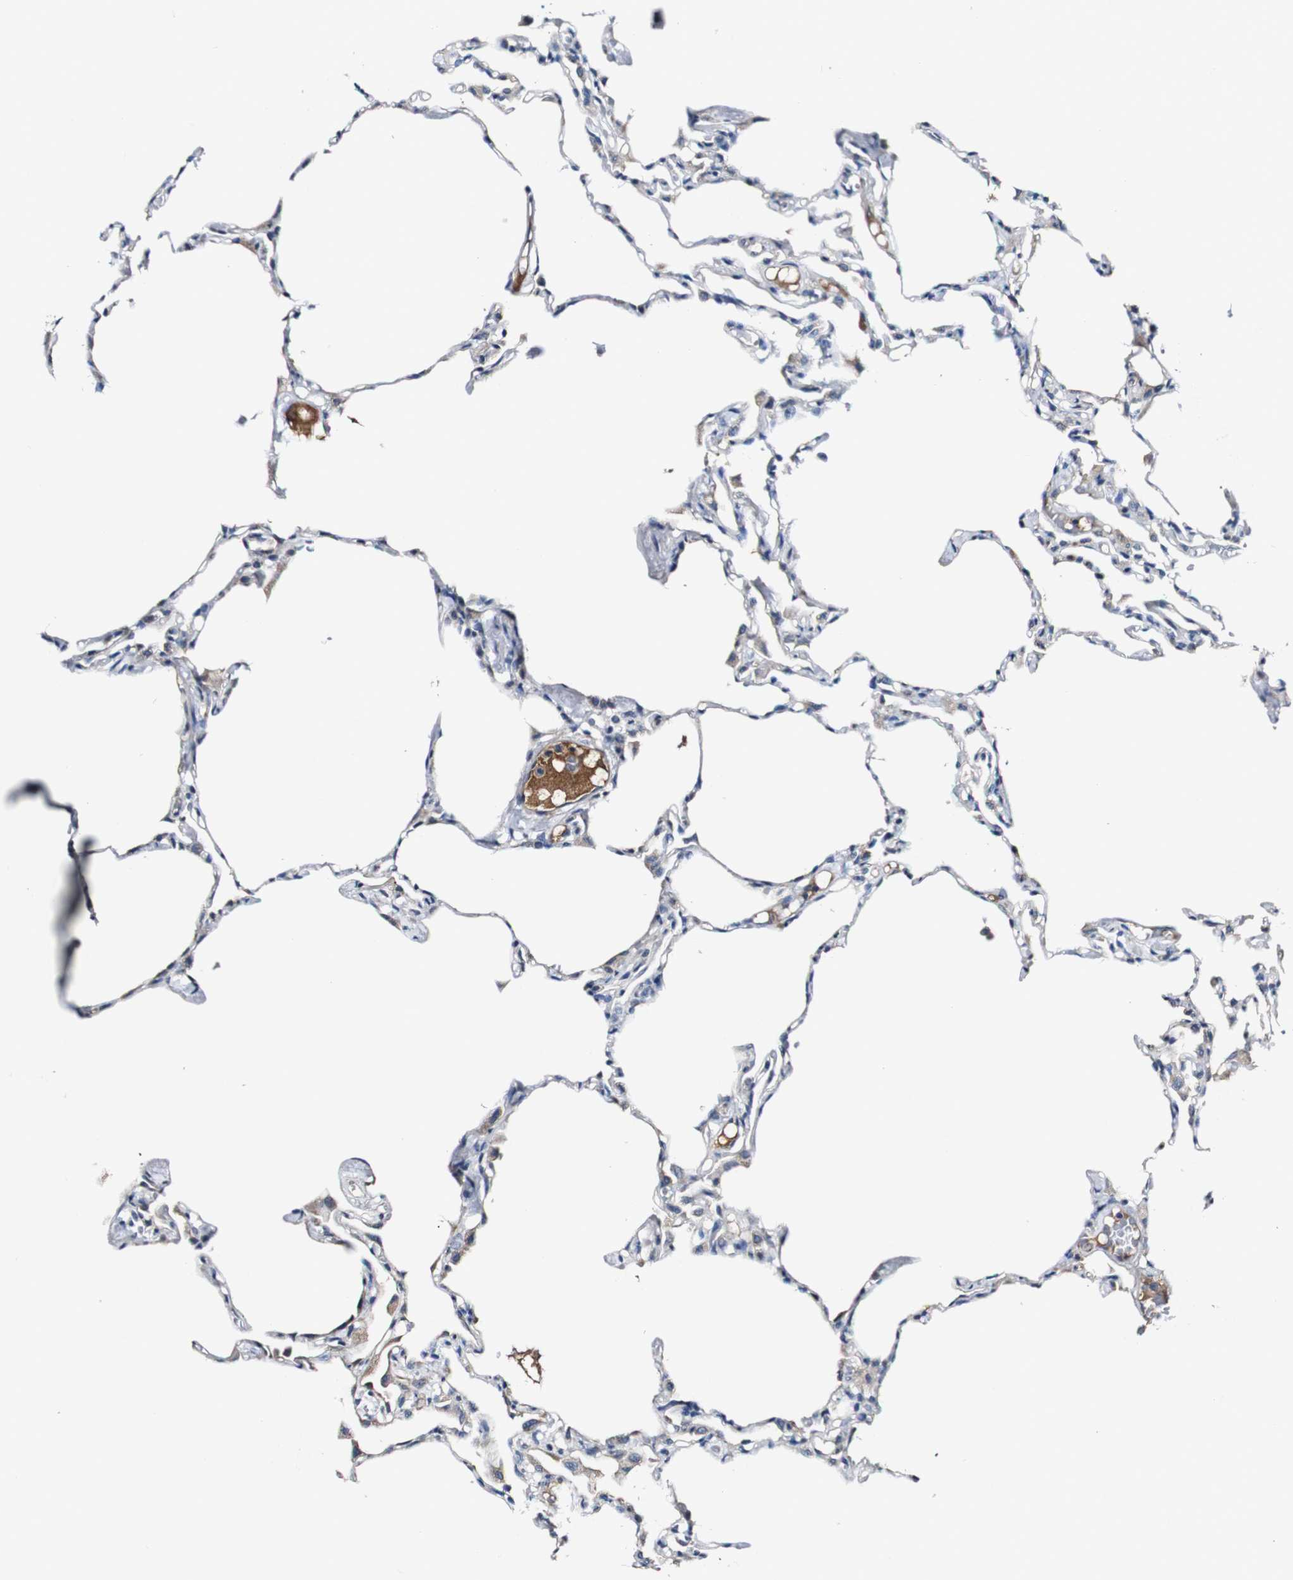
{"staining": {"intensity": "negative", "quantity": "none", "location": "none"}, "tissue": "lung", "cell_type": "Alveolar cells", "image_type": "normal", "snomed": [{"axis": "morphology", "description": "Normal tissue, NOS"}, {"axis": "topography", "description": "Lung"}], "caption": "This is an immunohistochemistry image of unremarkable lung. There is no expression in alveolar cells.", "gene": "GRAMD1A", "patient": {"sex": "female", "age": 49}}